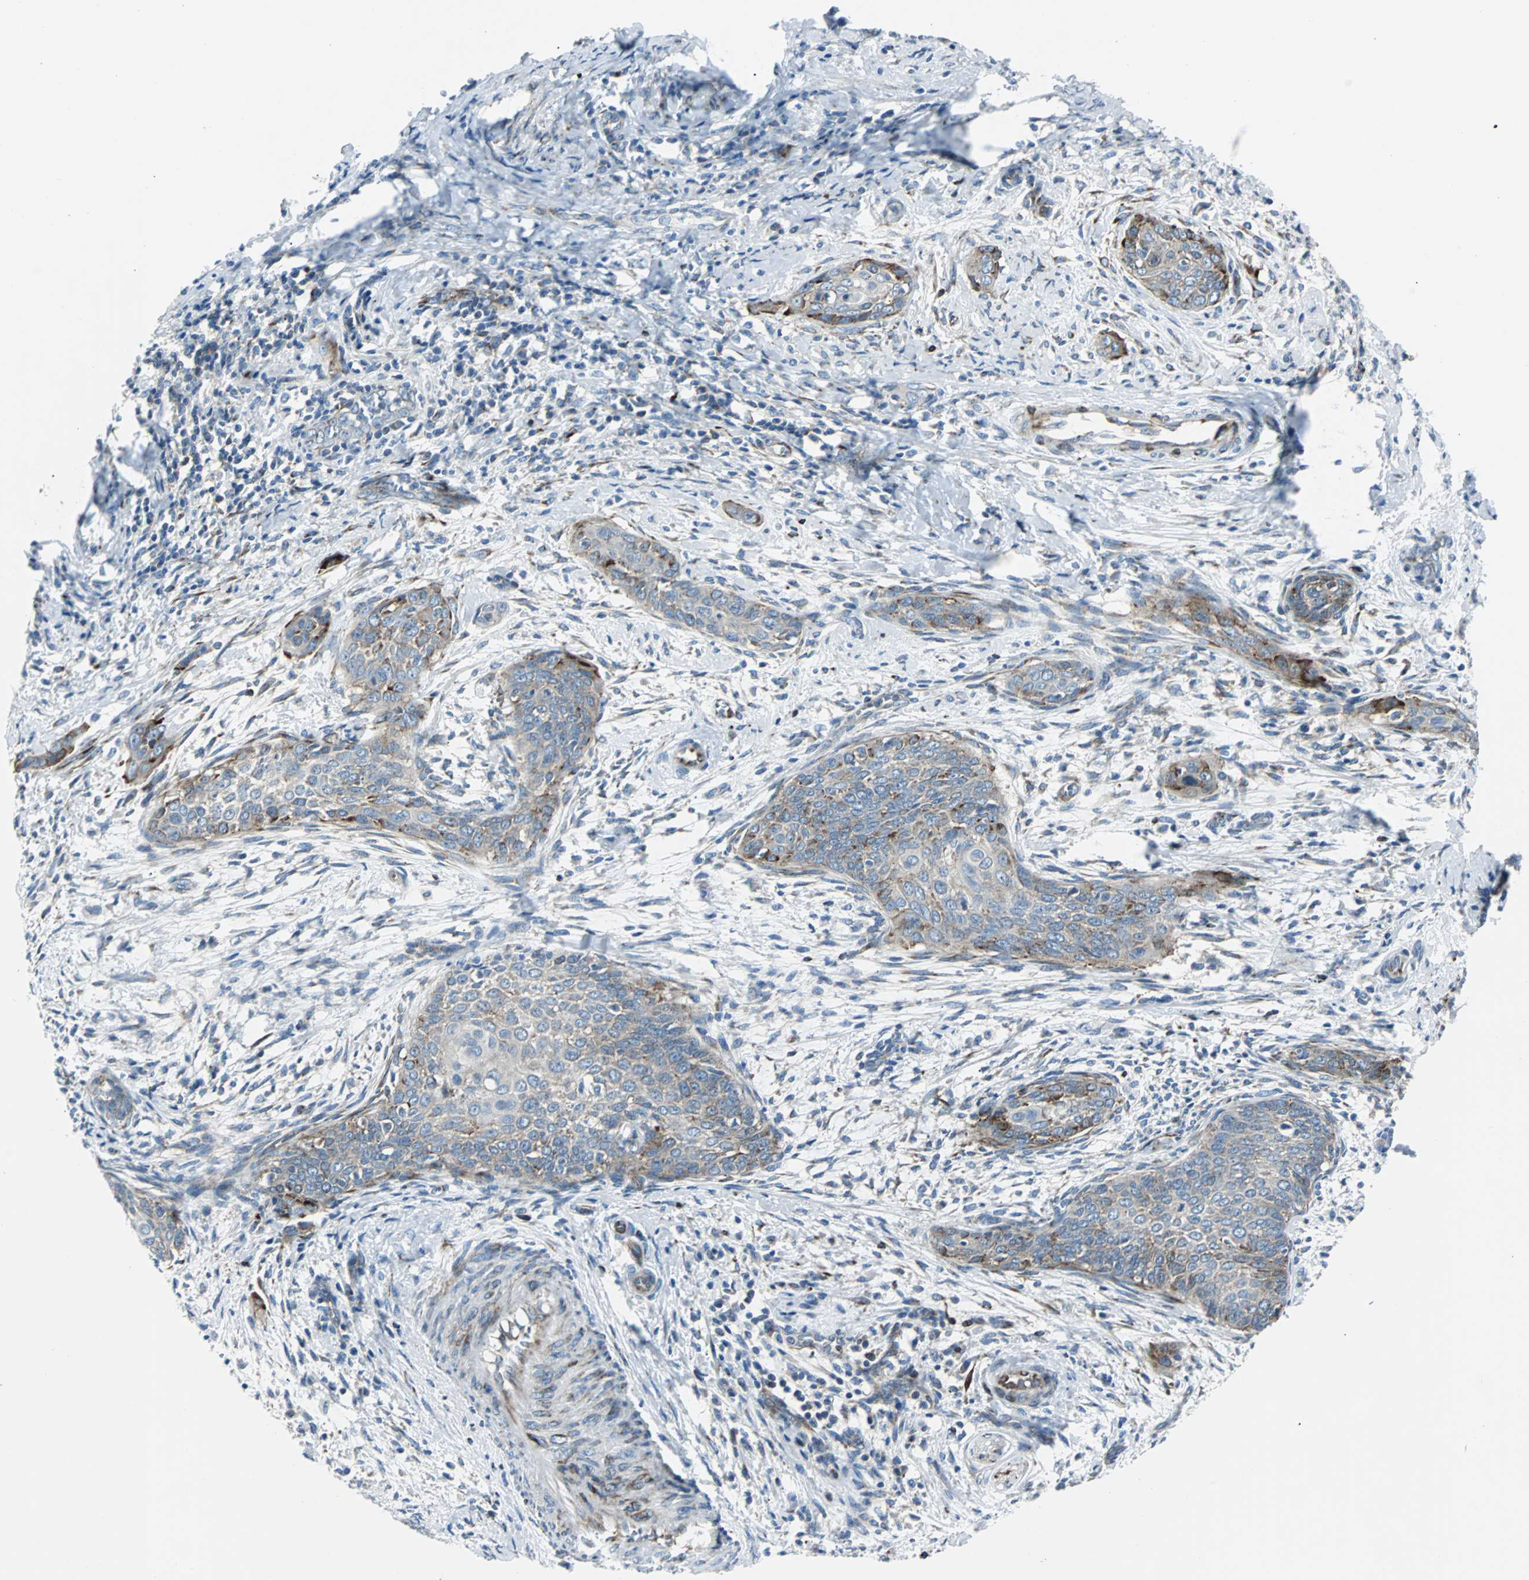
{"staining": {"intensity": "moderate", "quantity": "25%-75%", "location": "cytoplasmic/membranous"}, "tissue": "cervical cancer", "cell_type": "Tumor cells", "image_type": "cancer", "snomed": [{"axis": "morphology", "description": "Squamous cell carcinoma, NOS"}, {"axis": "topography", "description": "Cervix"}], "caption": "DAB (3,3'-diaminobenzidine) immunohistochemical staining of human cervical squamous cell carcinoma exhibits moderate cytoplasmic/membranous protein staining in about 25%-75% of tumor cells.", "gene": "BBC3", "patient": {"sex": "female", "age": 33}}